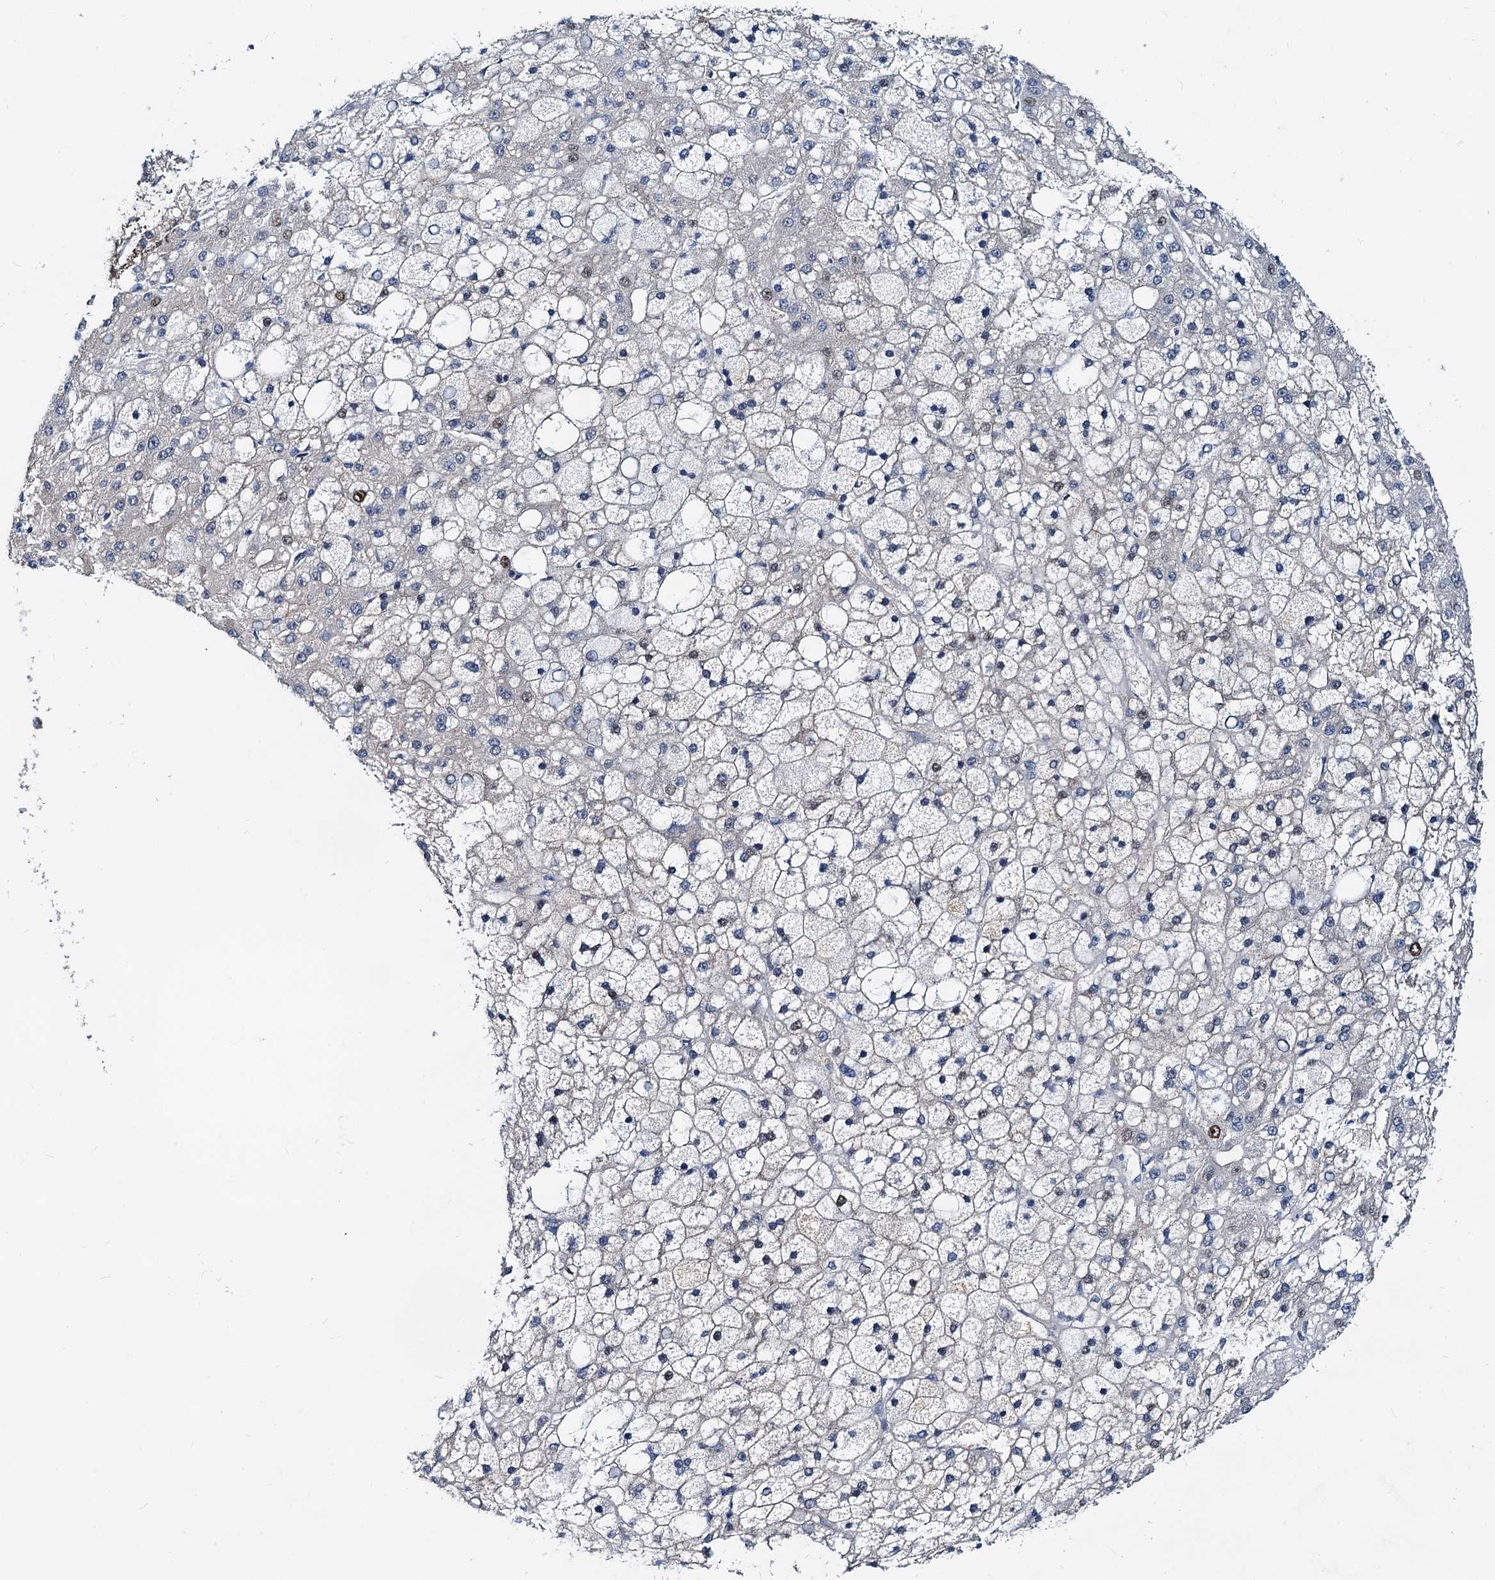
{"staining": {"intensity": "negative", "quantity": "none", "location": "none"}, "tissue": "liver cancer", "cell_type": "Tumor cells", "image_type": "cancer", "snomed": [{"axis": "morphology", "description": "Carcinoma, Hepatocellular, NOS"}, {"axis": "topography", "description": "Liver"}], "caption": "Tumor cells show no significant expression in liver hepatocellular carcinoma.", "gene": "PTGES3", "patient": {"sex": "male", "age": 67}}